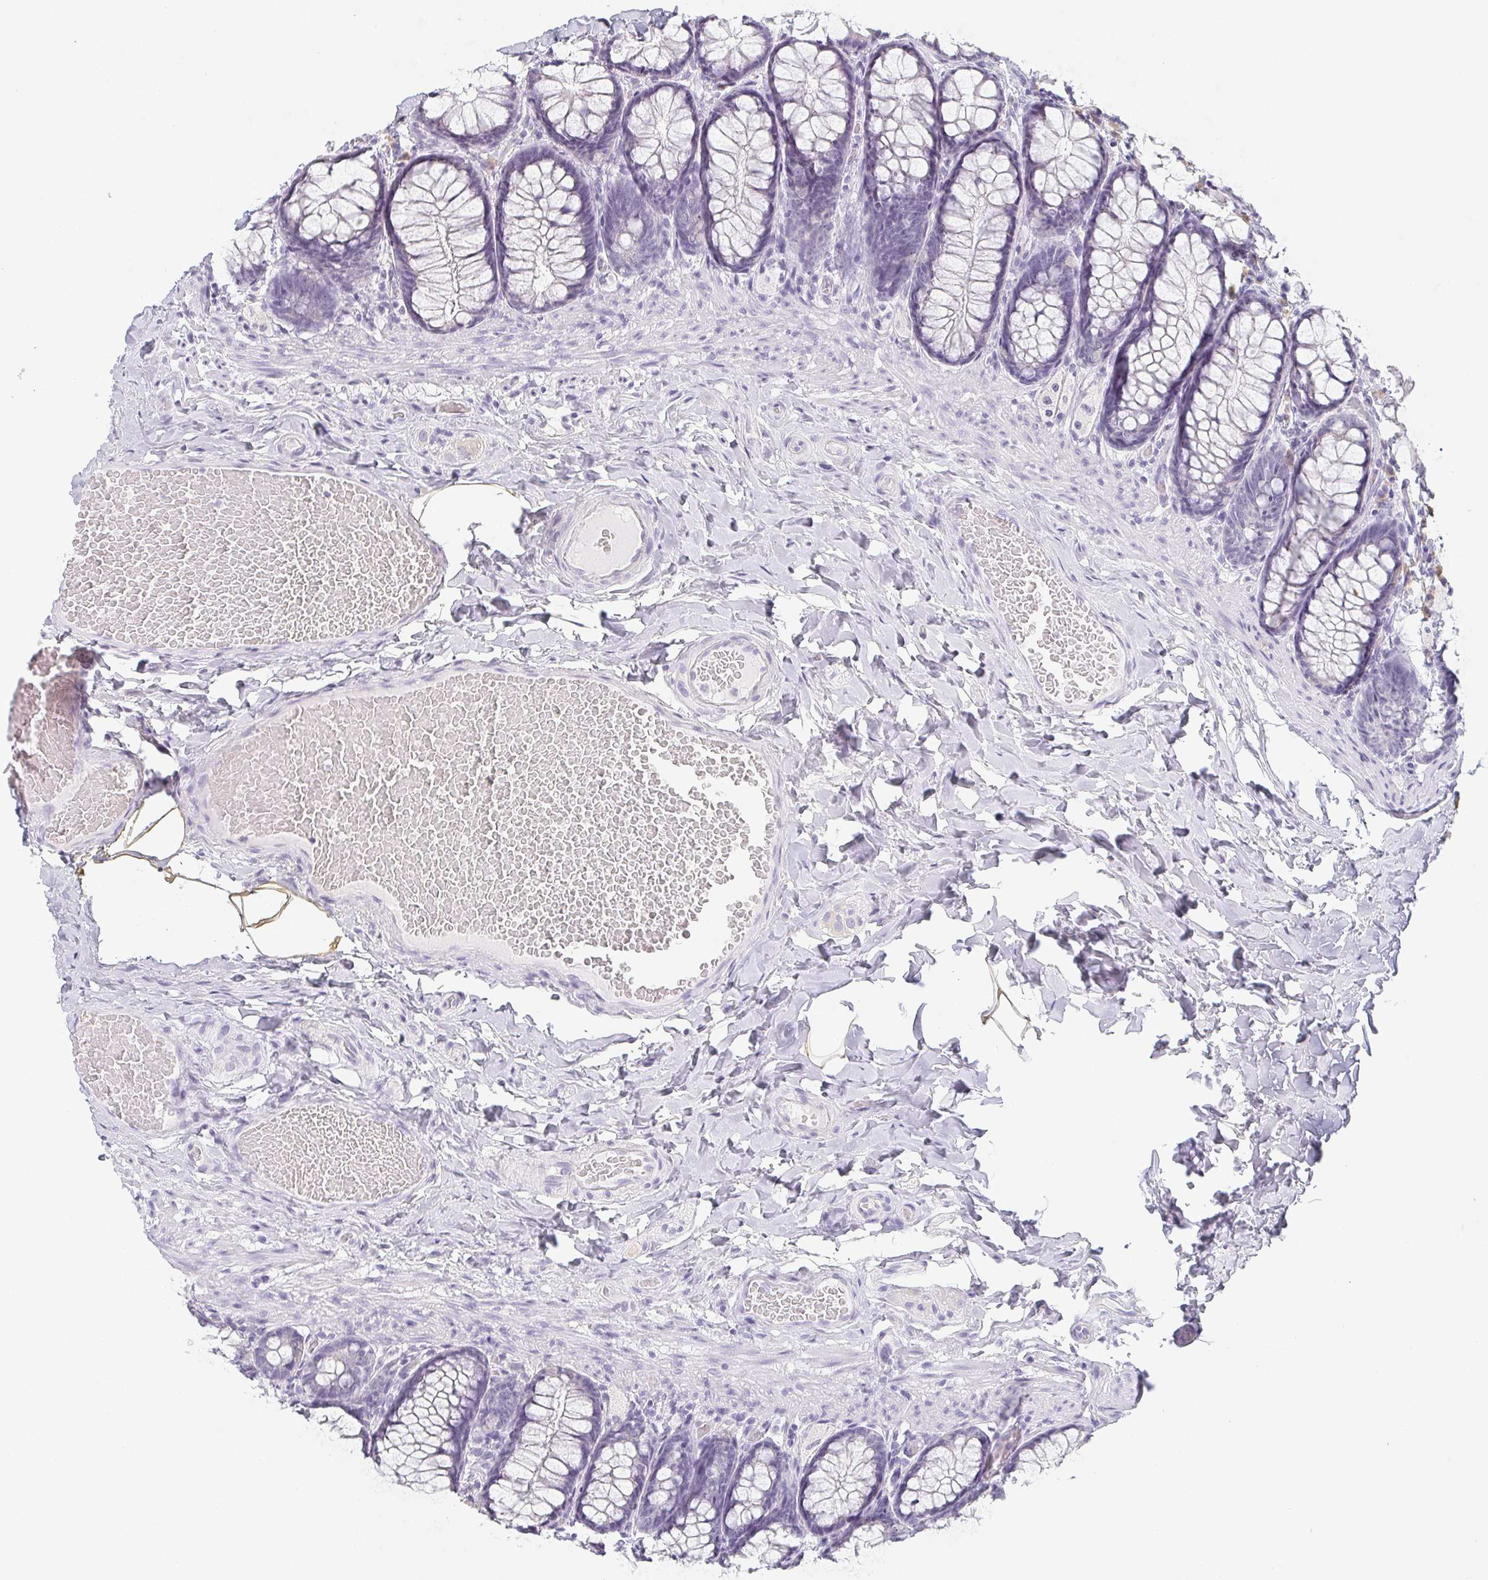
{"staining": {"intensity": "negative", "quantity": "none", "location": "none"}, "tissue": "colon", "cell_type": "Endothelial cells", "image_type": "normal", "snomed": [{"axis": "morphology", "description": "Normal tissue, NOS"}, {"axis": "topography", "description": "Colon"}], "caption": "Human colon stained for a protein using immunohistochemistry (IHC) demonstrates no expression in endothelial cells.", "gene": "PRR27", "patient": {"sex": "male", "age": 47}}